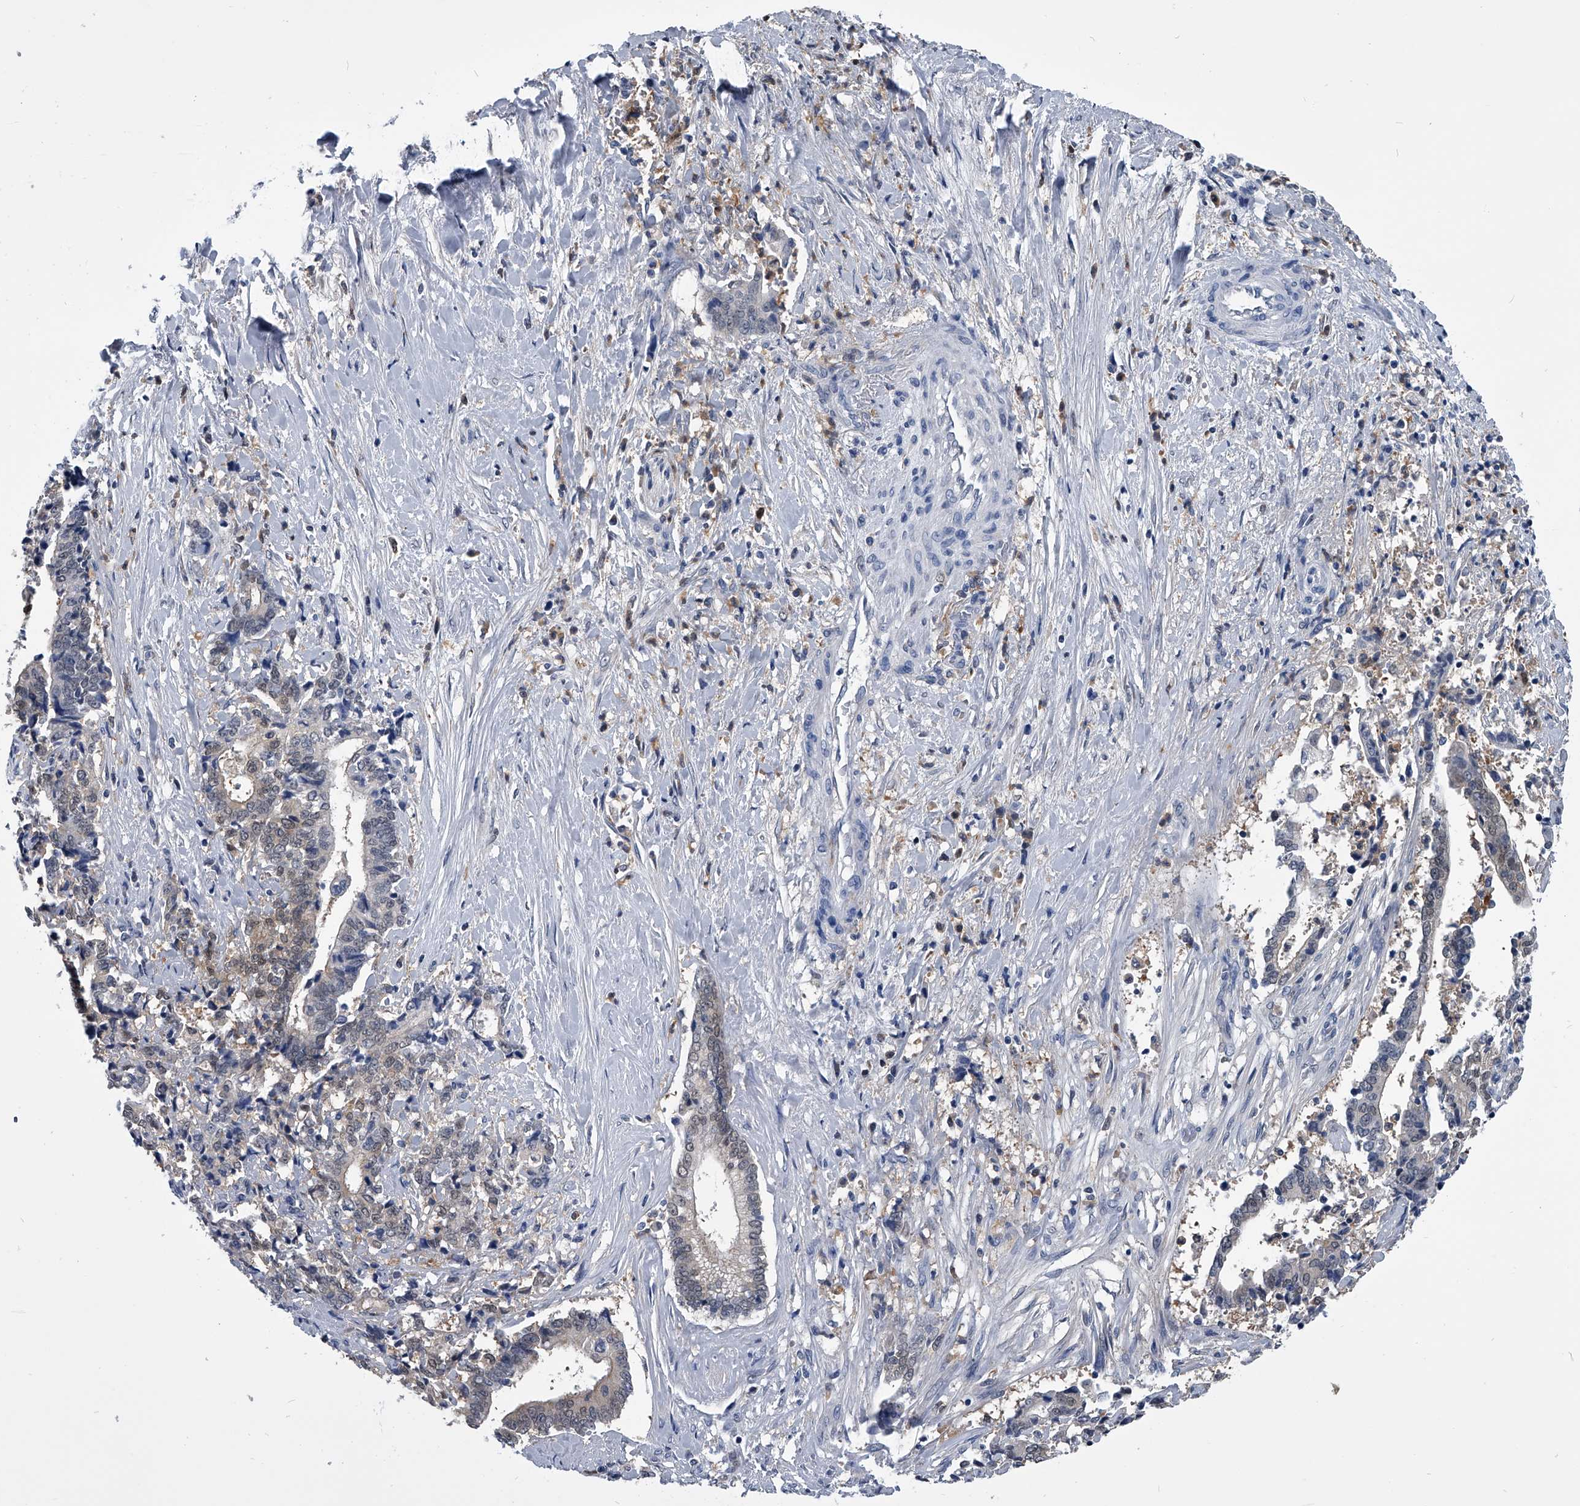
{"staining": {"intensity": "negative", "quantity": "none", "location": "none"}, "tissue": "liver cancer", "cell_type": "Tumor cells", "image_type": "cancer", "snomed": [{"axis": "morphology", "description": "Cholangiocarcinoma"}, {"axis": "topography", "description": "Liver"}], "caption": "Immunohistochemistry of human liver cancer (cholangiocarcinoma) shows no staining in tumor cells.", "gene": "PDXK", "patient": {"sex": "male", "age": 57}}